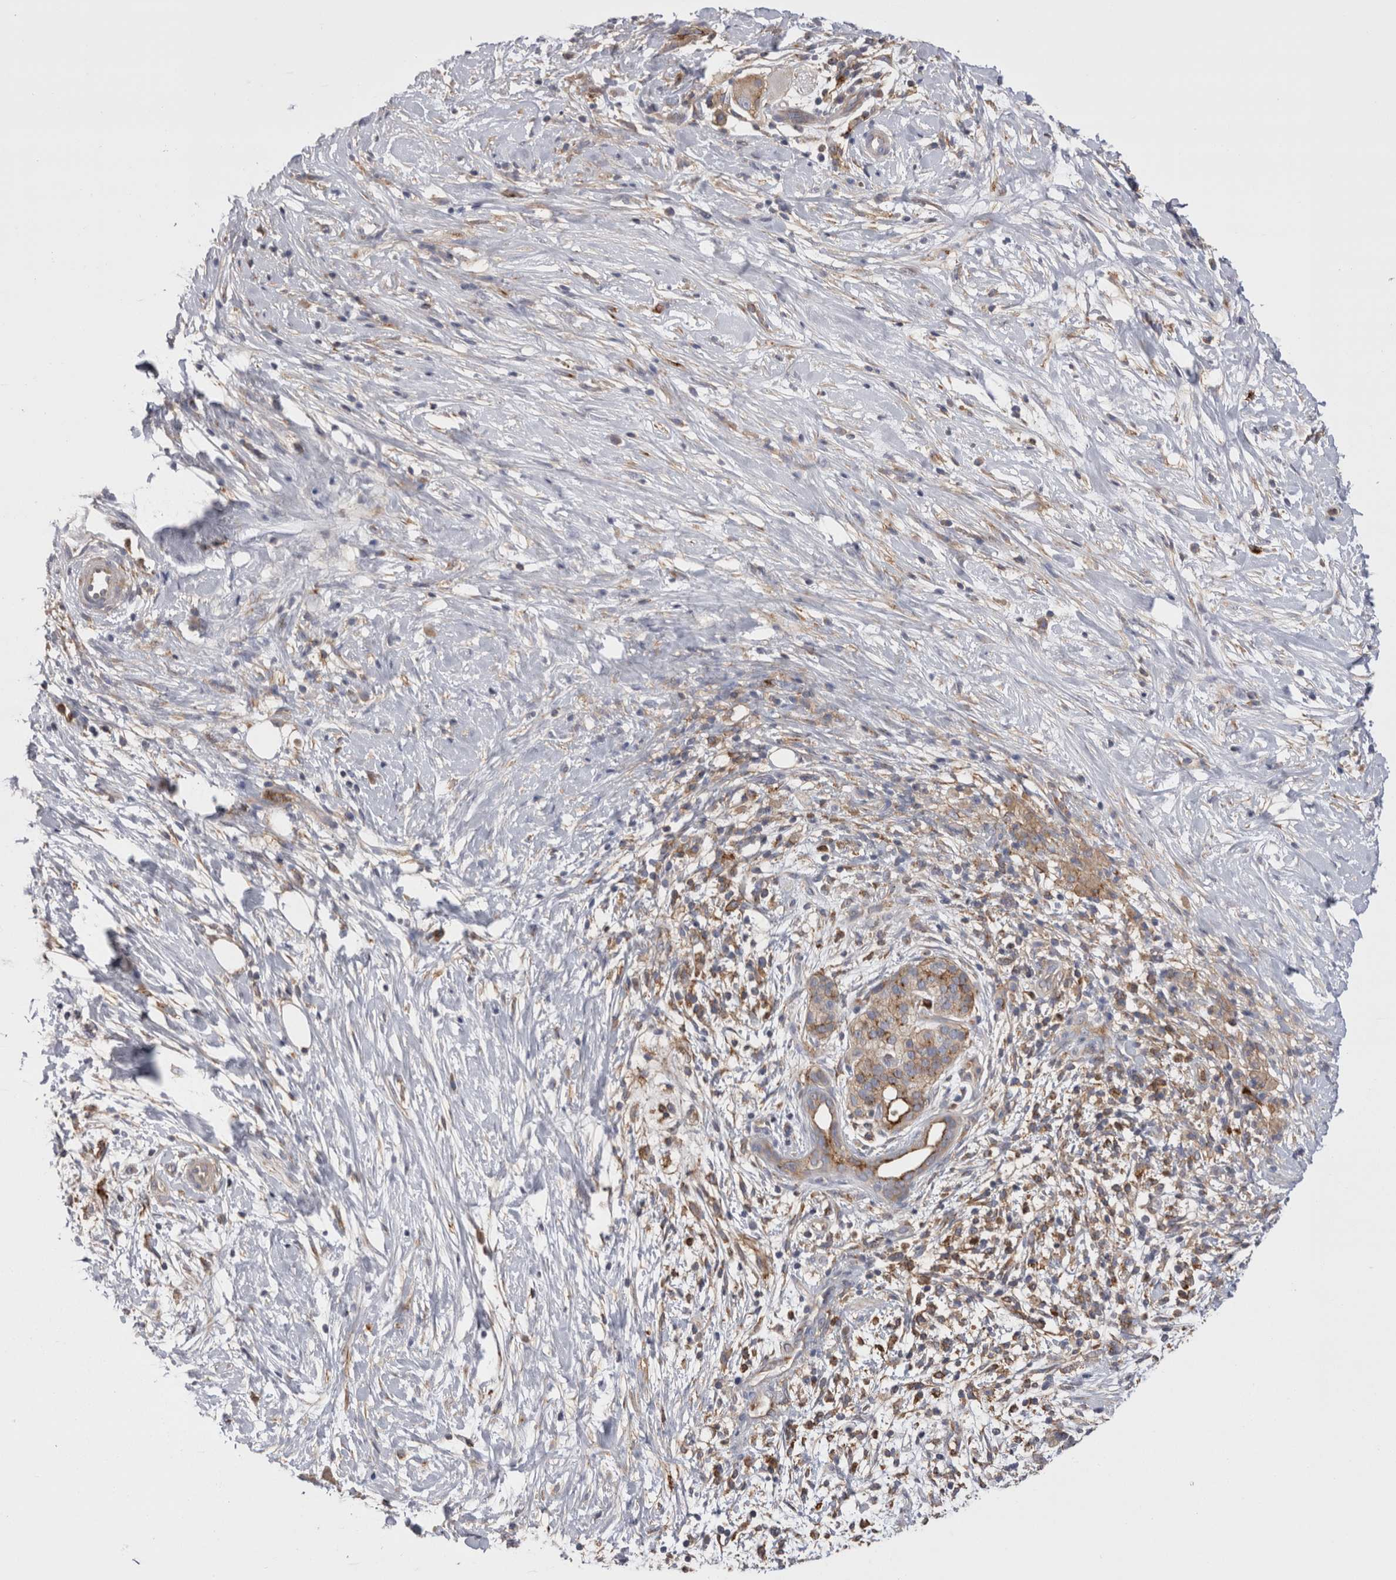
{"staining": {"intensity": "strong", "quantity": "25%-75%", "location": "cytoplasmic/membranous"}, "tissue": "pancreatic cancer", "cell_type": "Tumor cells", "image_type": "cancer", "snomed": [{"axis": "morphology", "description": "Adenocarcinoma, NOS"}, {"axis": "topography", "description": "Pancreas"}], "caption": "Protein staining by immunohistochemistry (IHC) displays strong cytoplasmic/membranous positivity in approximately 25%-75% of tumor cells in adenocarcinoma (pancreatic).", "gene": "RAB11FIP1", "patient": {"sex": "male", "age": 58}}